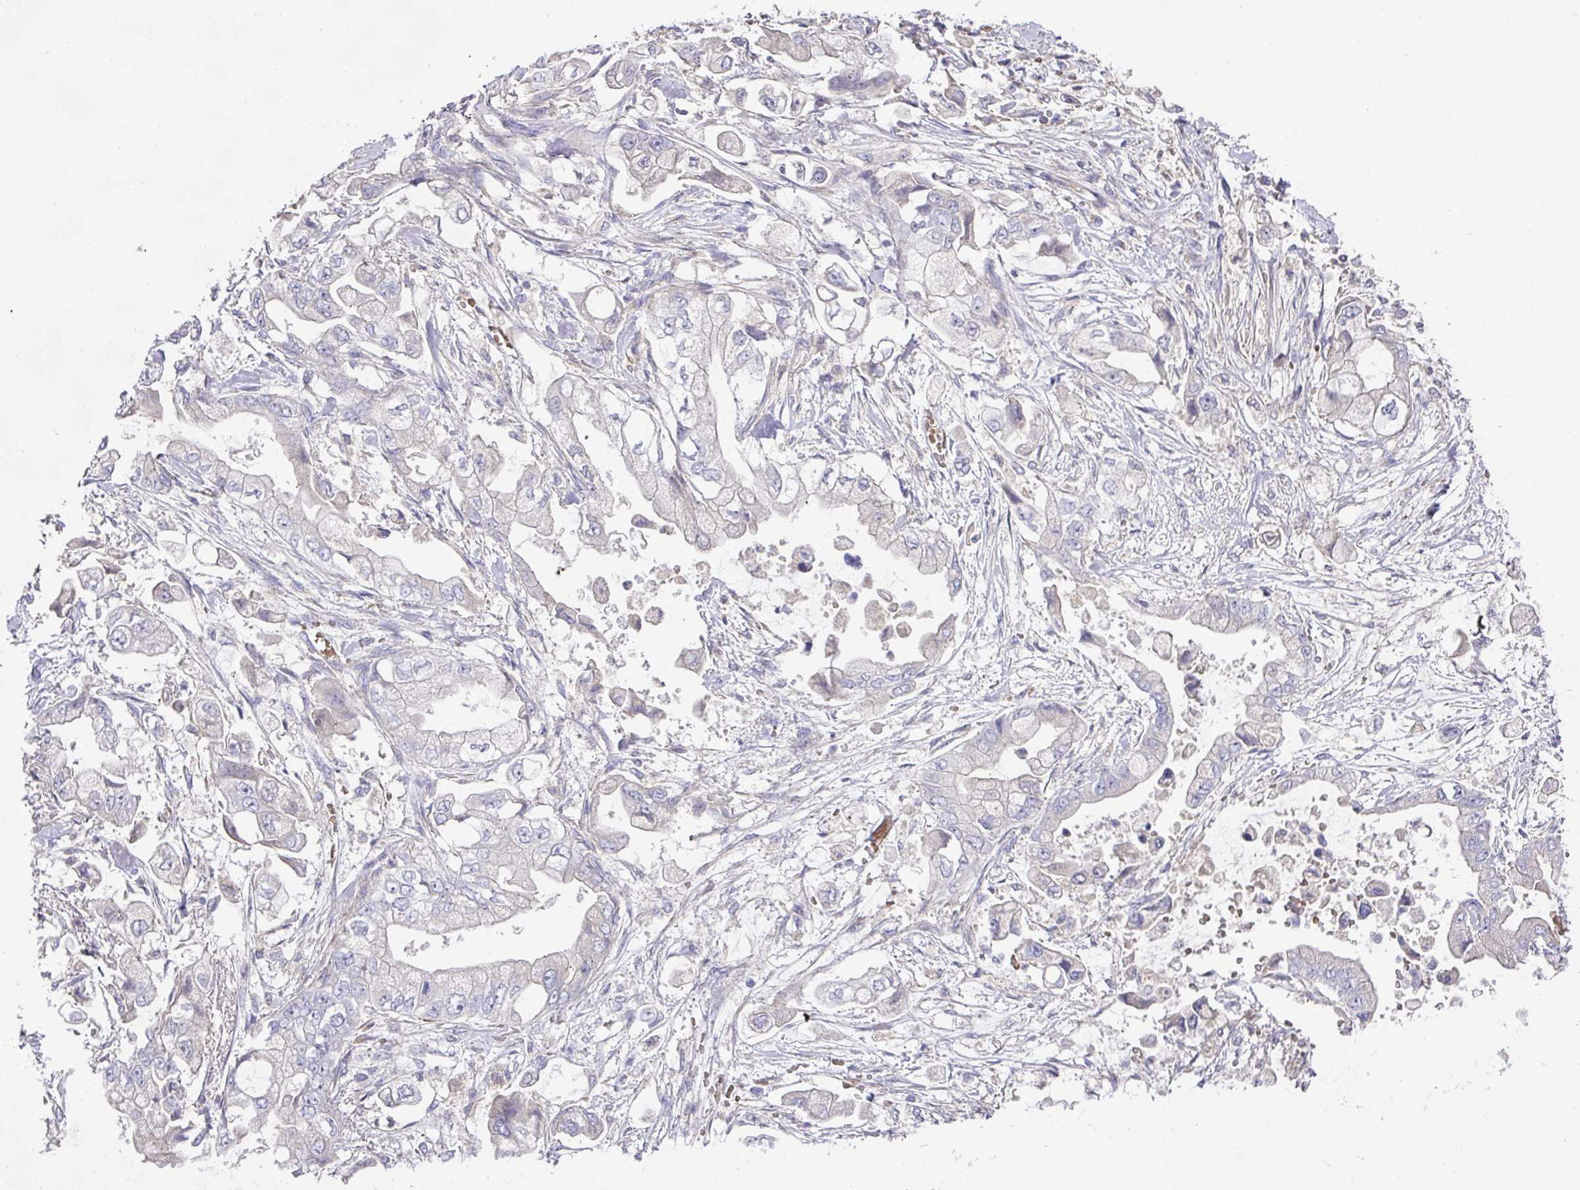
{"staining": {"intensity": "negative", "quantity": "none", "location": "none"}, "tissue": "stomach cancer", "cell_type": "Tumor cells", "image_type": "cancer", "snomed": [{"axis": "morphology", "description": "Adenocarcinoma, NOS"}, {"axis": "topography", "description": "Stomach"}], "caption": "Stomach cancer was stained to show a protein in brown. There is no significant positivity in tumor cells.", "gene": "TARM1", "patient": {"sex": "male", "age": 62}}